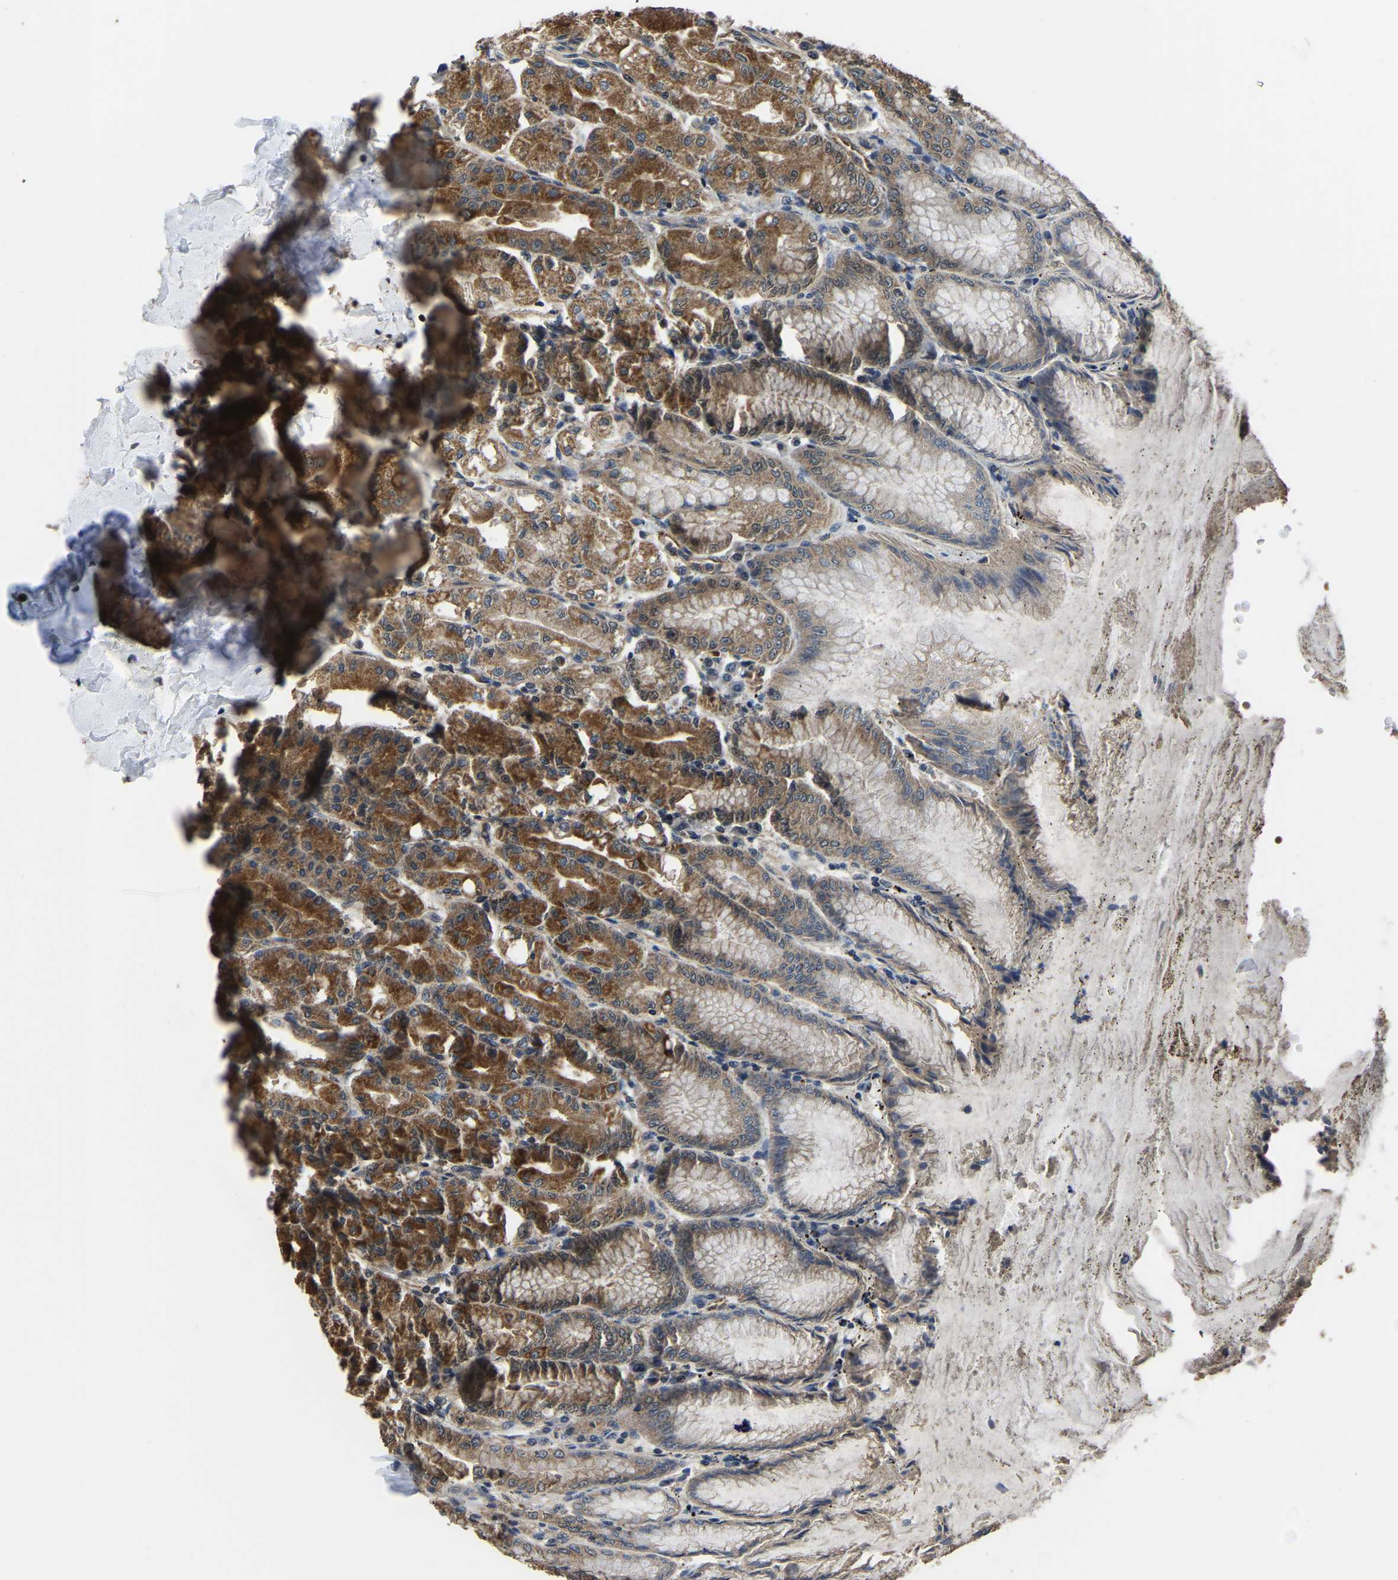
{"staining": {"intensity": "strong", "quantity": ">75%", "location": "cytoplasmic/membranous,nuclear"}, "tissue": "stomach", "cell_type": "Glandular cells", "image_type": "normal", "snomed": [{"axis": "morphology", "description": "Normal tissue, NOS"}, {"axis": "topography", "description": "Stomach, lower"}], "caption": "IHC of normal human stomach reveals high levels of strong cytoplasmic/membranous,nuclear staining in about >75% of glandular cells.", "gene": "DFFA", "patient": {"sex": "male", "age": 71}}